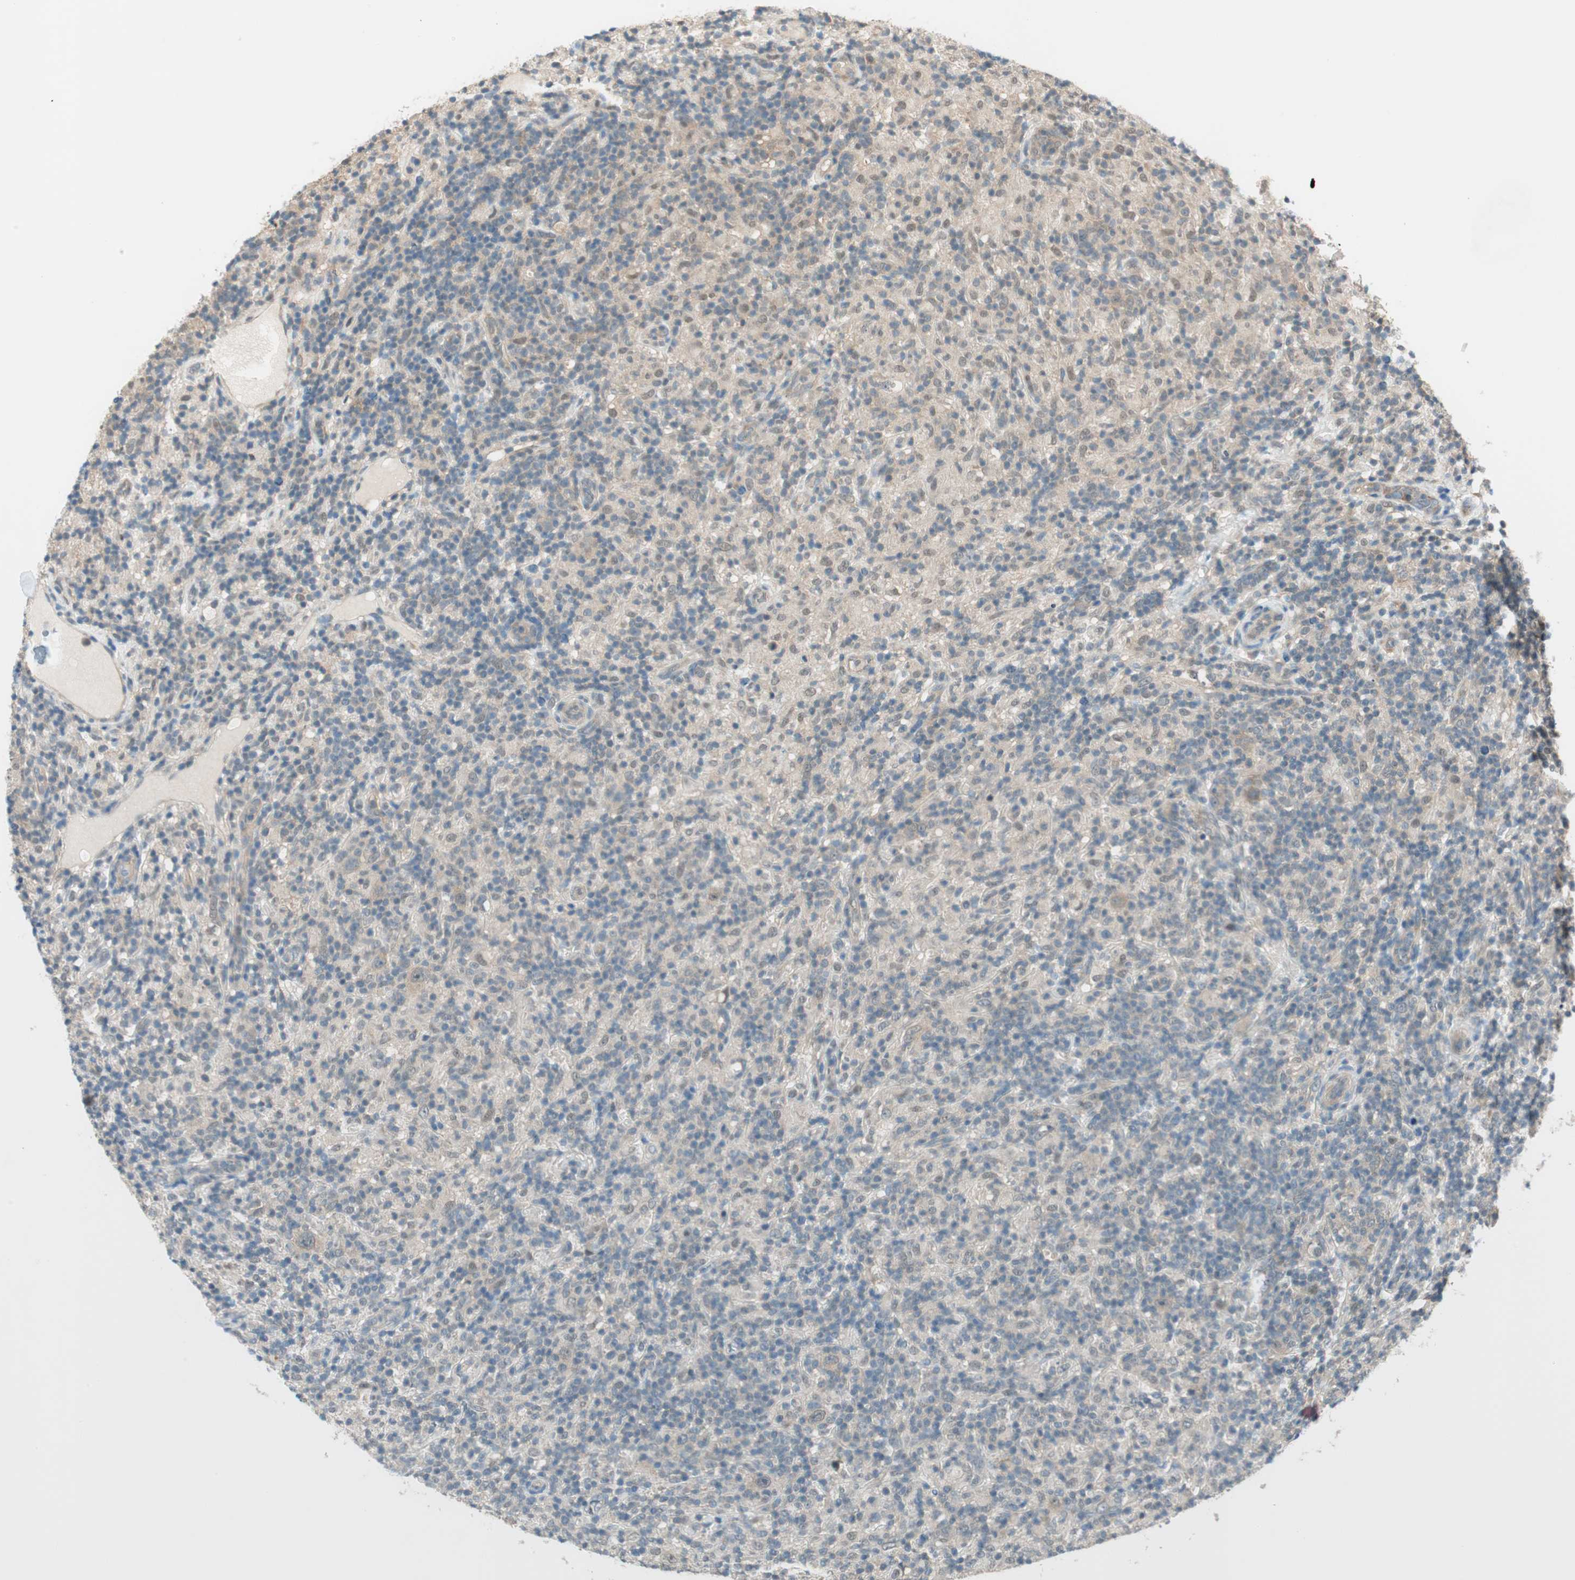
{"staining": {"intensity": "weak", "quantity": "25%-75%", "location": "cytoplasmic/membranous"}, "tissue": "lymphoma", "cell_type": "Tumor cells", "image_type": "cancer", "snomed": [{"axis": "morphology", "description": "Hodgkin's disease, NOS"}, {"axis": "topography", "description": "Lymph node"}], "caption": "A brown stain shows weak cytoplasmic/membranous staining of a protein in human lymphoma tumor cells.", "gene": "PSMD8", "patient": {"sex": "male", "age": 70}}